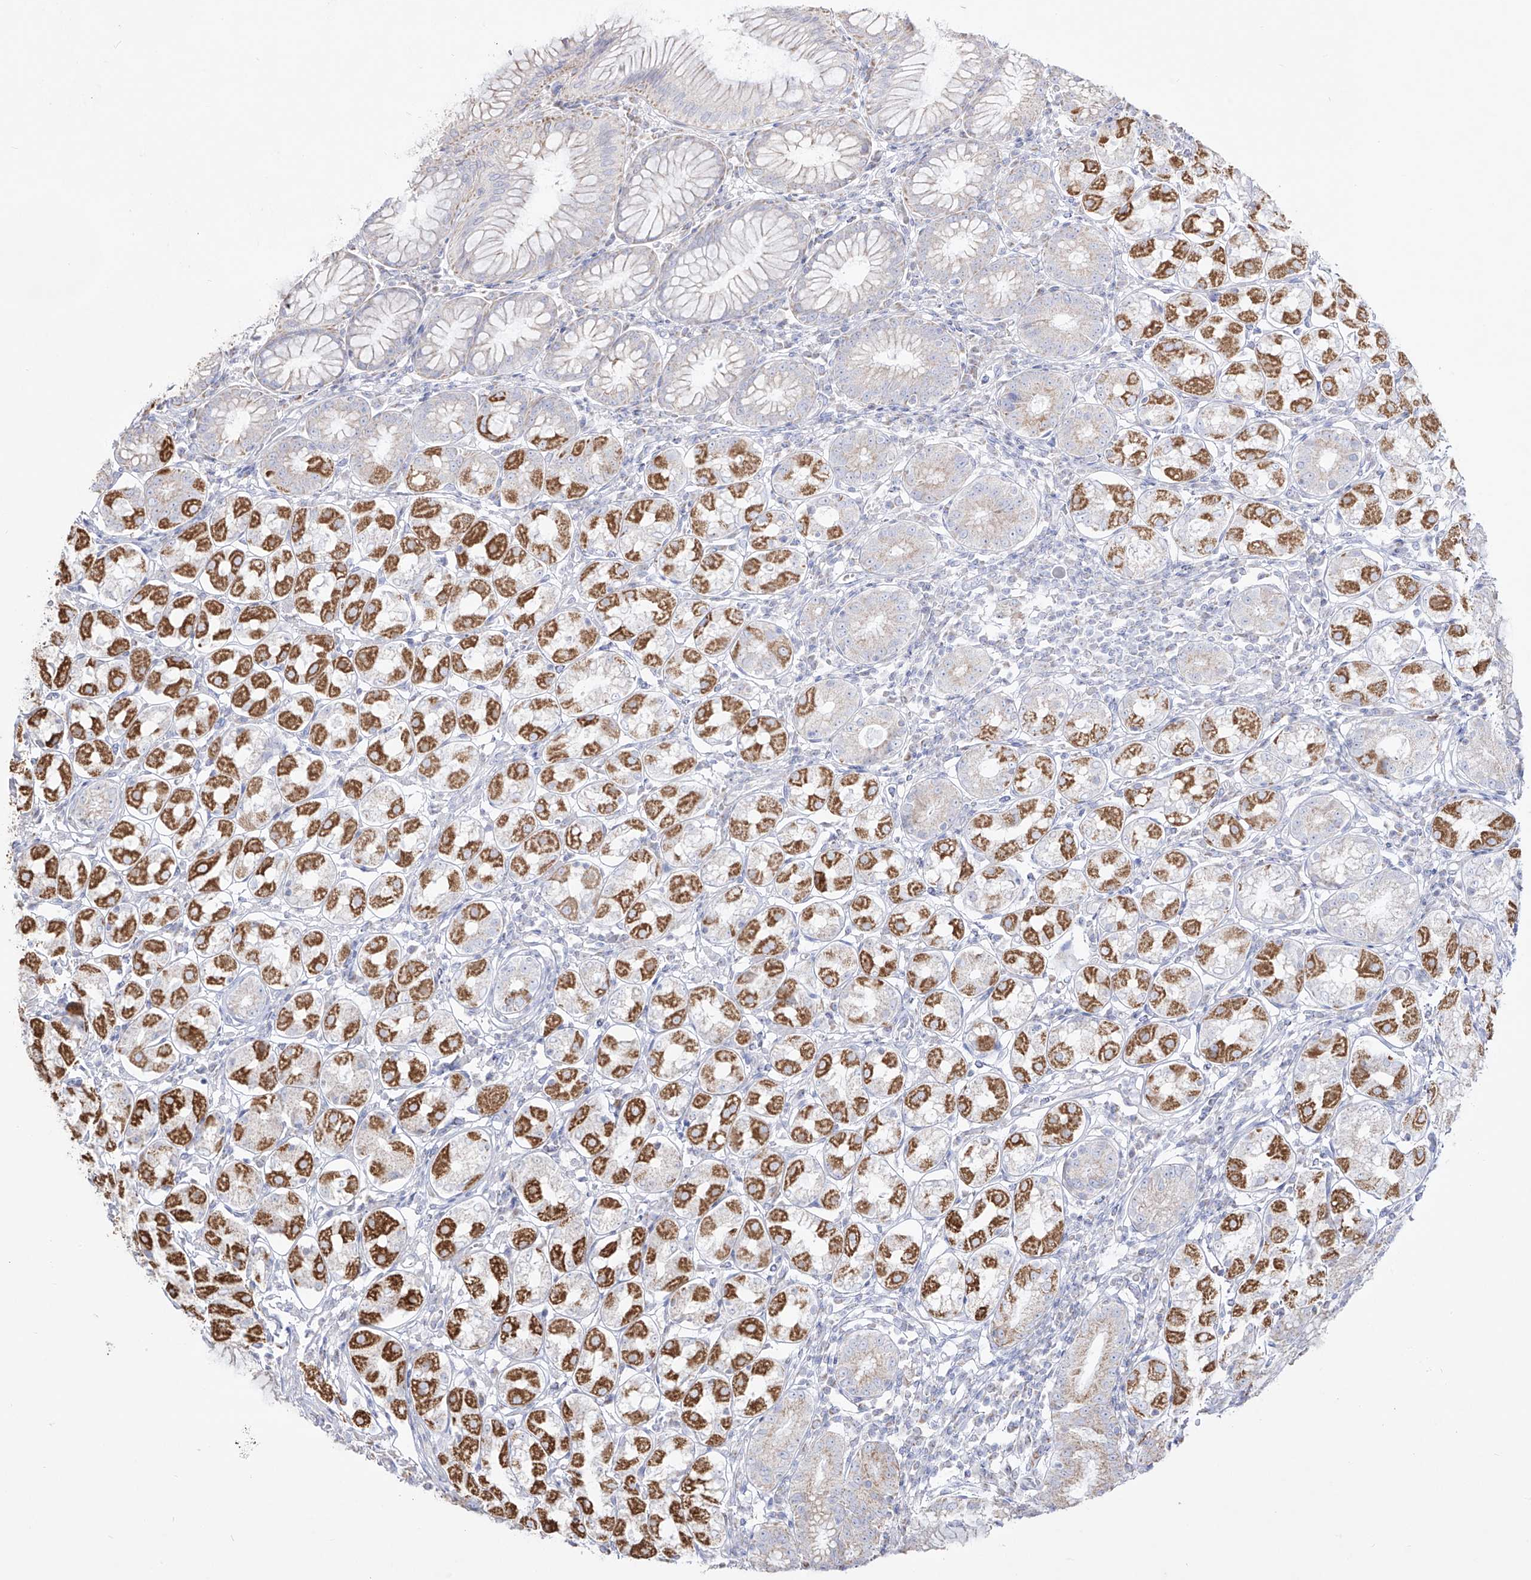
{"staining": {"intensity": "strong", "quantity": "25%-75%", "location": "cytoplasmic/membranous"}, "tissue": "stomach", "cell_type": "Glandular cells", "image_type": "normal", "snomed": [{"axis": "morphology", "description": "Normal tissue, NOS"}, {"axis": "topography", "description": "Stomach, lower"}], "caption": "This micrograph demonstrates immunohistochemistry staining of unremarkable stomach, with high strong cytoplasmic/membranous positivity in about 25%-75% of glandular cells.", "gene": "RCHY1", "patient": {"sex": "female", "age": 56}}